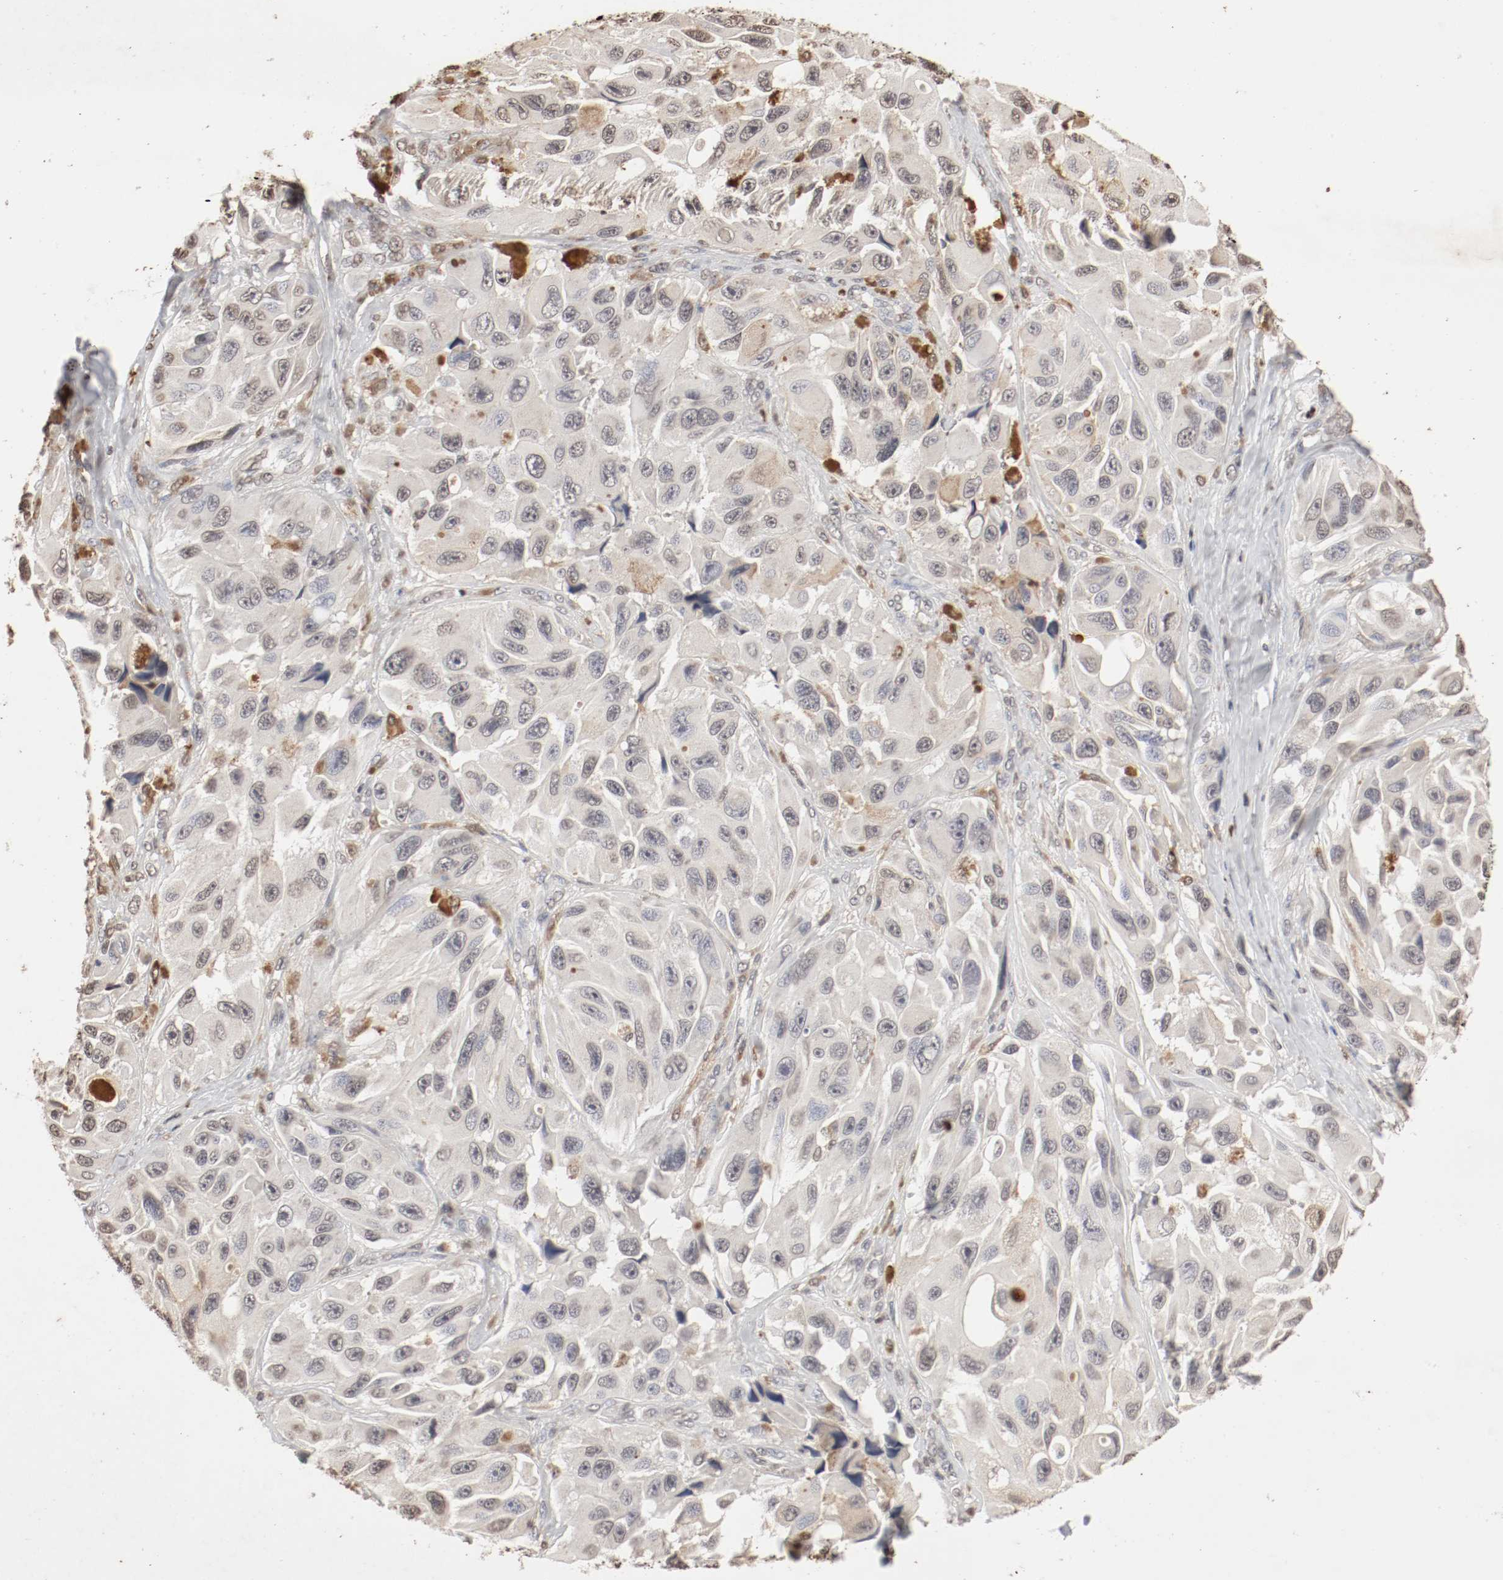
{"staining": {"intensity": "negative", "quantity": "none", "location": "none"}, "tissue": "melanoma", "cell_type": "Tumor cells", "image_type": "cancer", "snomed": [{"axis": "morphology", "description": "Malignant melanoma, NOS"}, {"axis": "topography", "description": "Skin"}], "caption": "IHC histopathology image of malignant melanoma stained for a protein (brown), which displays no staining in tumor cells.", "gene": "WASL", "patient": {"sex": "female", "age": 73}}